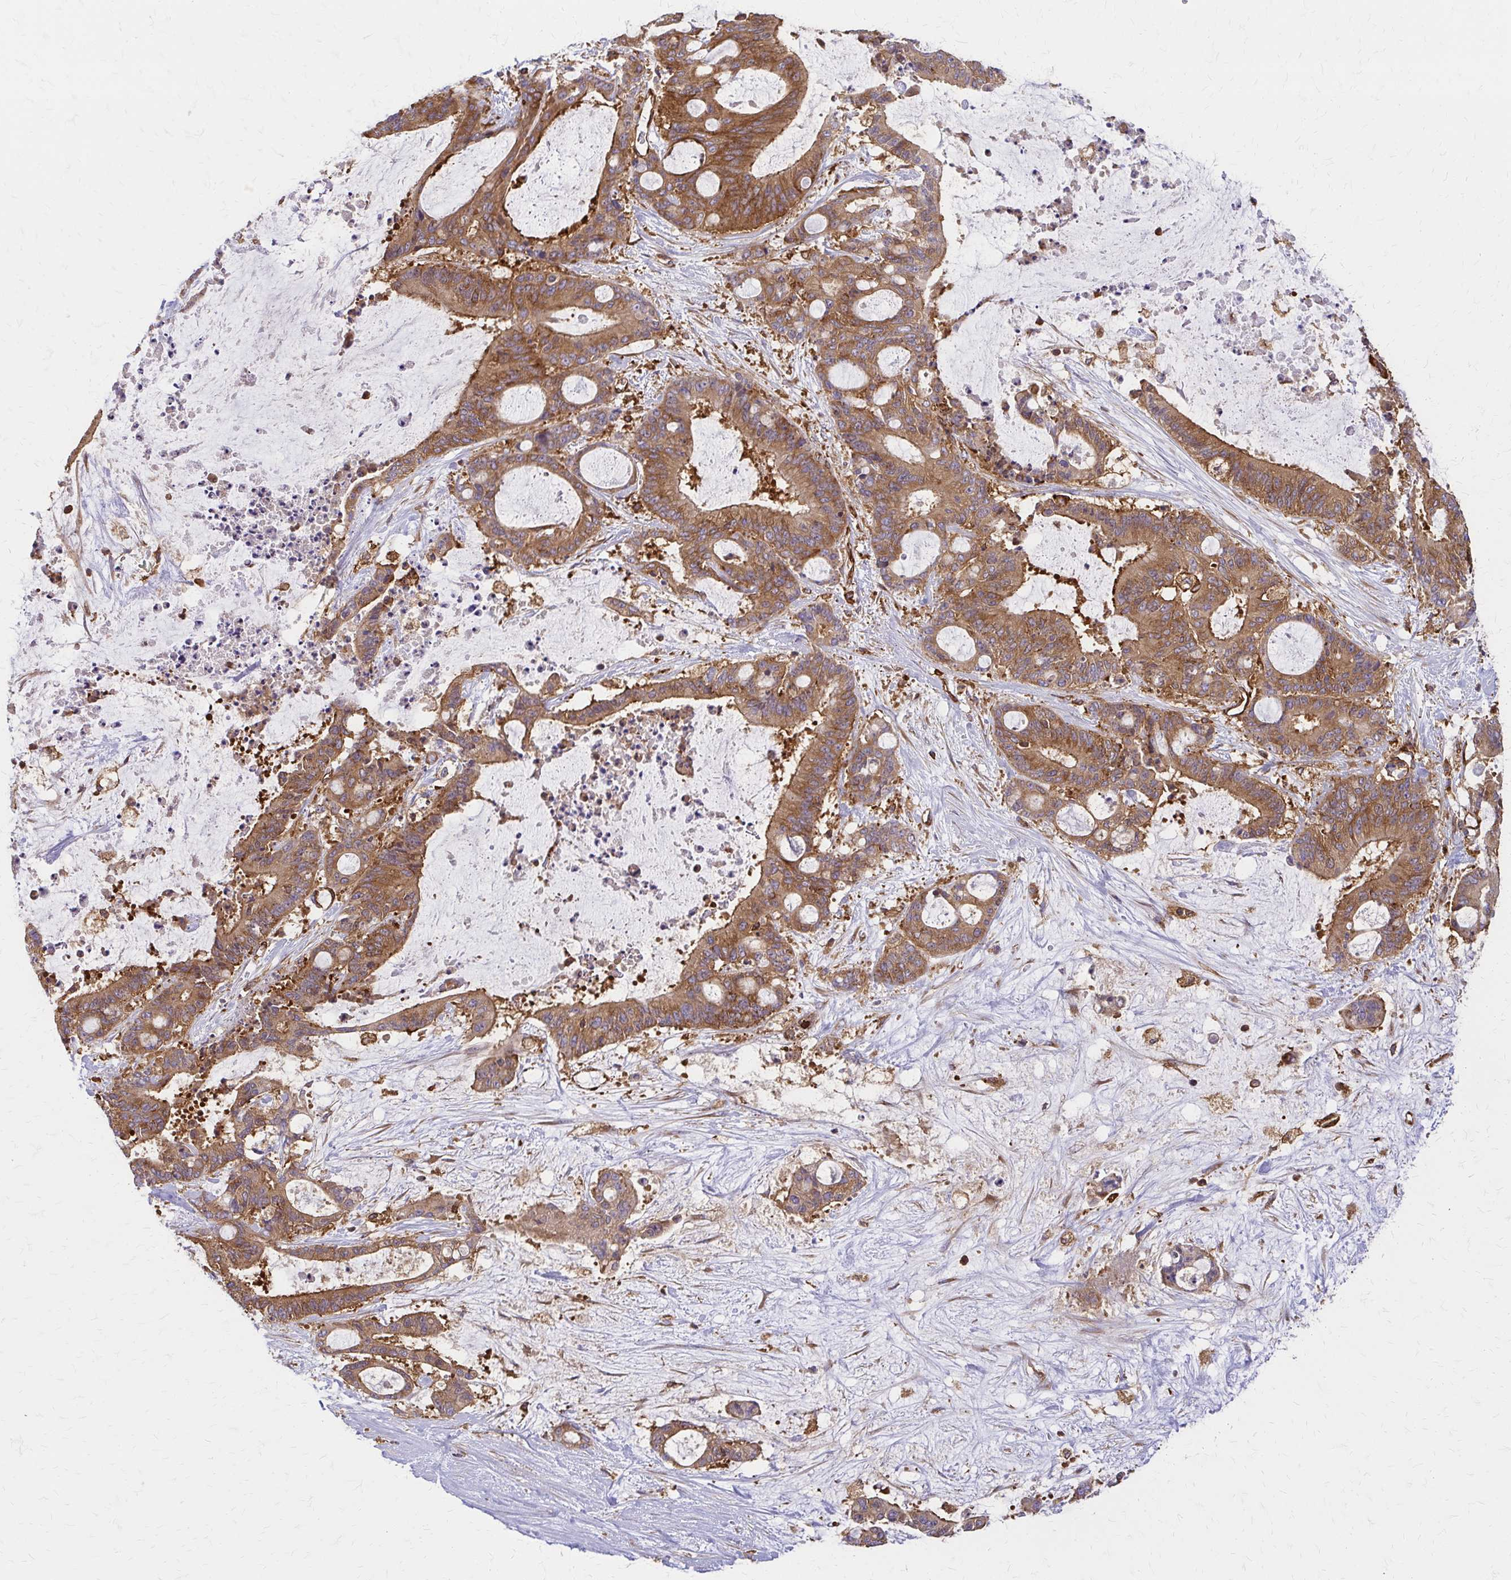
{"staining": {"intensity": "moderate", "quantity": ">75%", "location": "cytoplasmic/membranous"}, "tissue": "liver cancer", "cell_type": "Tumor cells", "image_type": "cancer", "snomed": [{"axis": "morphology", "description": "Normal tissue, NOS"}, {"axis": "morphology", "description": "Cholangiocarcinoma"}, {"axis": "topography", "description": "Liver"}, {"axis": "topography", "description": "Peripheral nerve tissue"}], "caption": "This is a histology image of immunohistochemistry (IHC) staining of cholangiocarcinoma (liver), which shows moderate staining in the cytoplasmic/membranous of tumor cells.", "gene": "WASF2", "patient": {"sex": "female", "age": 73}}